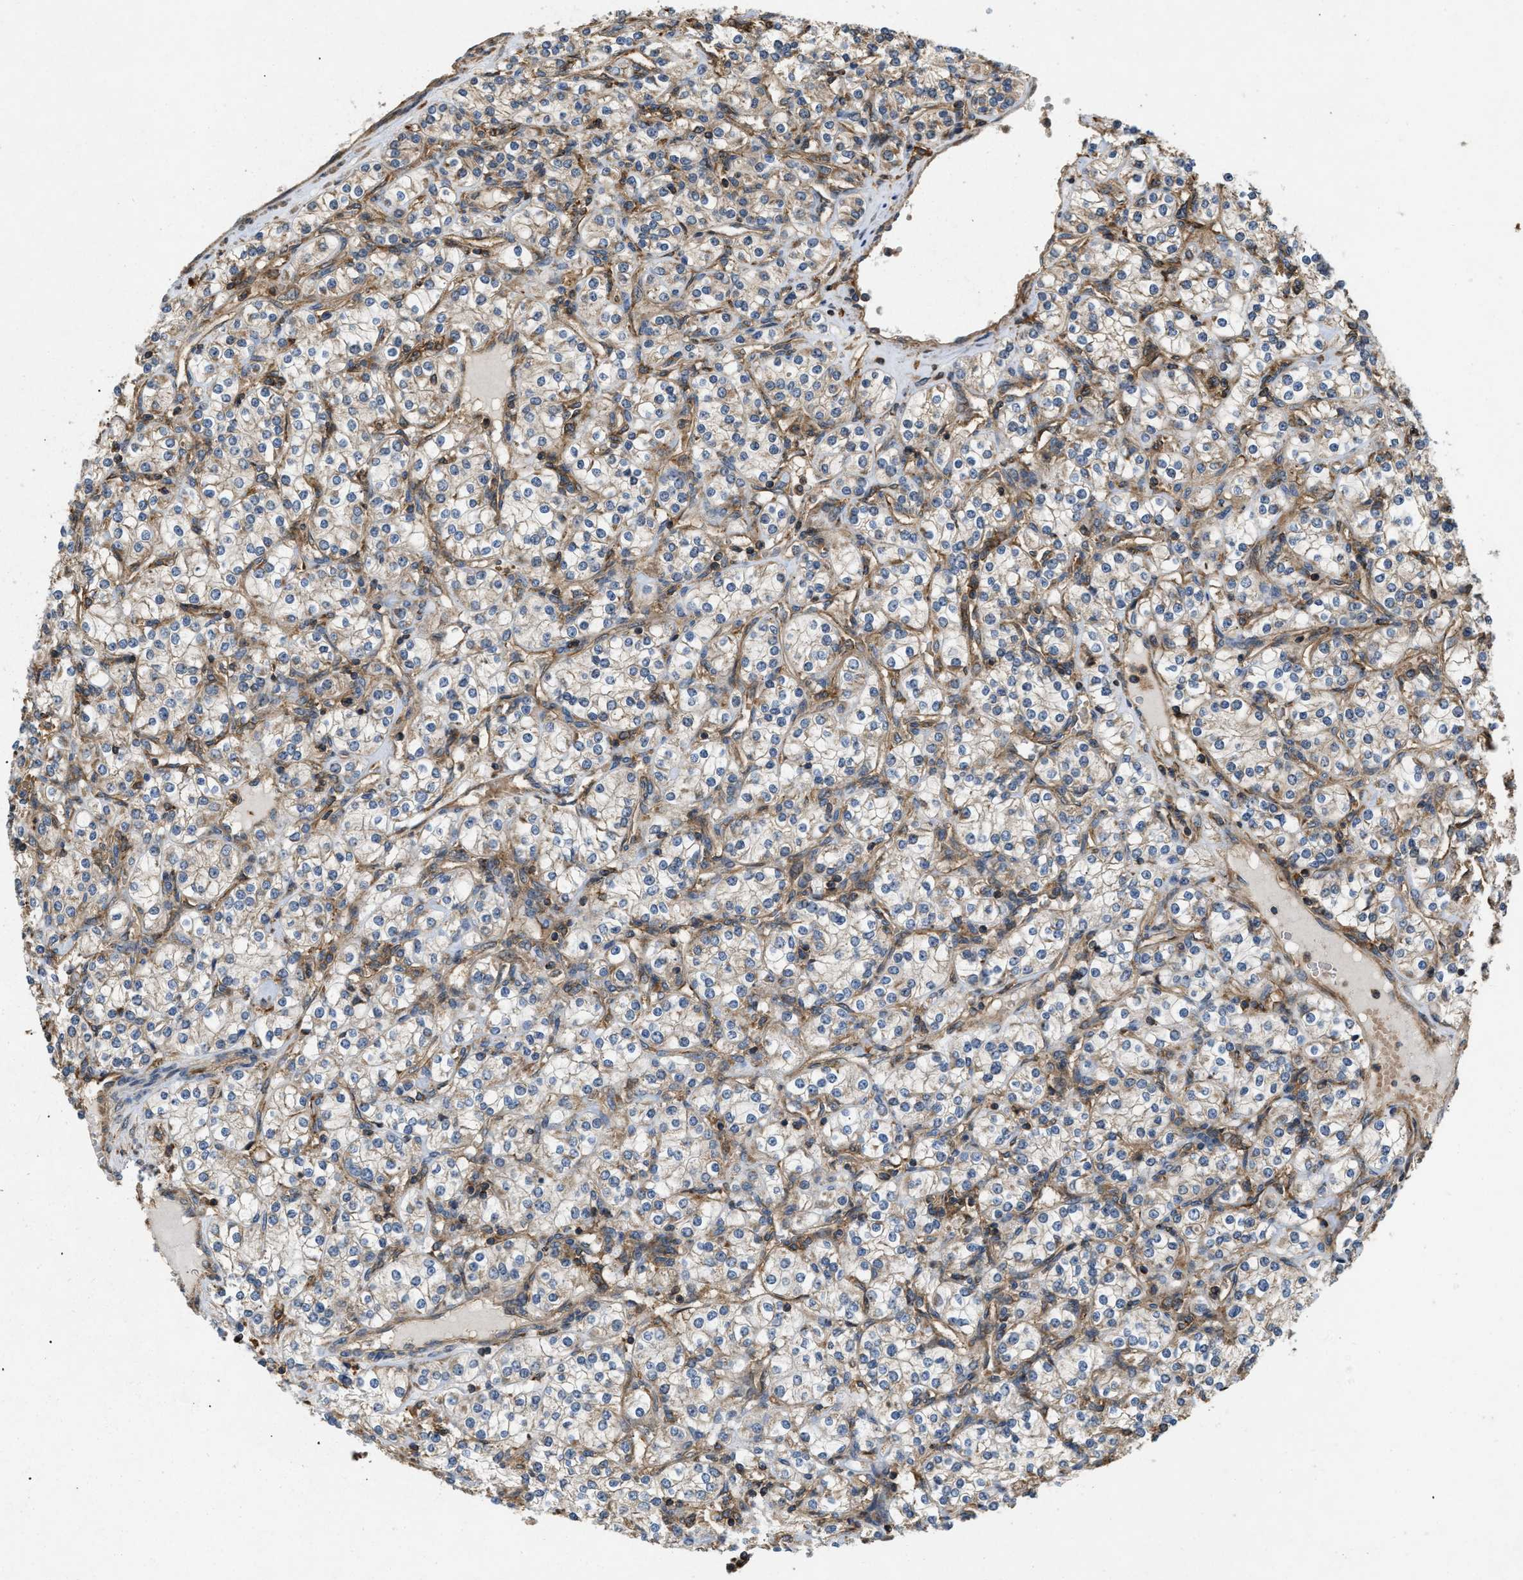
{"staining": {"intensity": "weak", "quantity": "25%-75%", "location": "cytoplasmic/membranous"}, "tissue": "renal cancer", "cell_type": "Tumor cells", "image_type": "cancer", "snomed": [{"axis": "morphology", "description": "Adenocarcinoma, NOS"}, {"axis": "topography", "description": "Kidney"}], "caption": "Protein staining of renal cancer tissue shows weak cytoplasmic/membranous positivity in approximately 25%-75% of tumor cells.", "gene": "GNB4", "patient": {"sex": "male", "age": 77}}